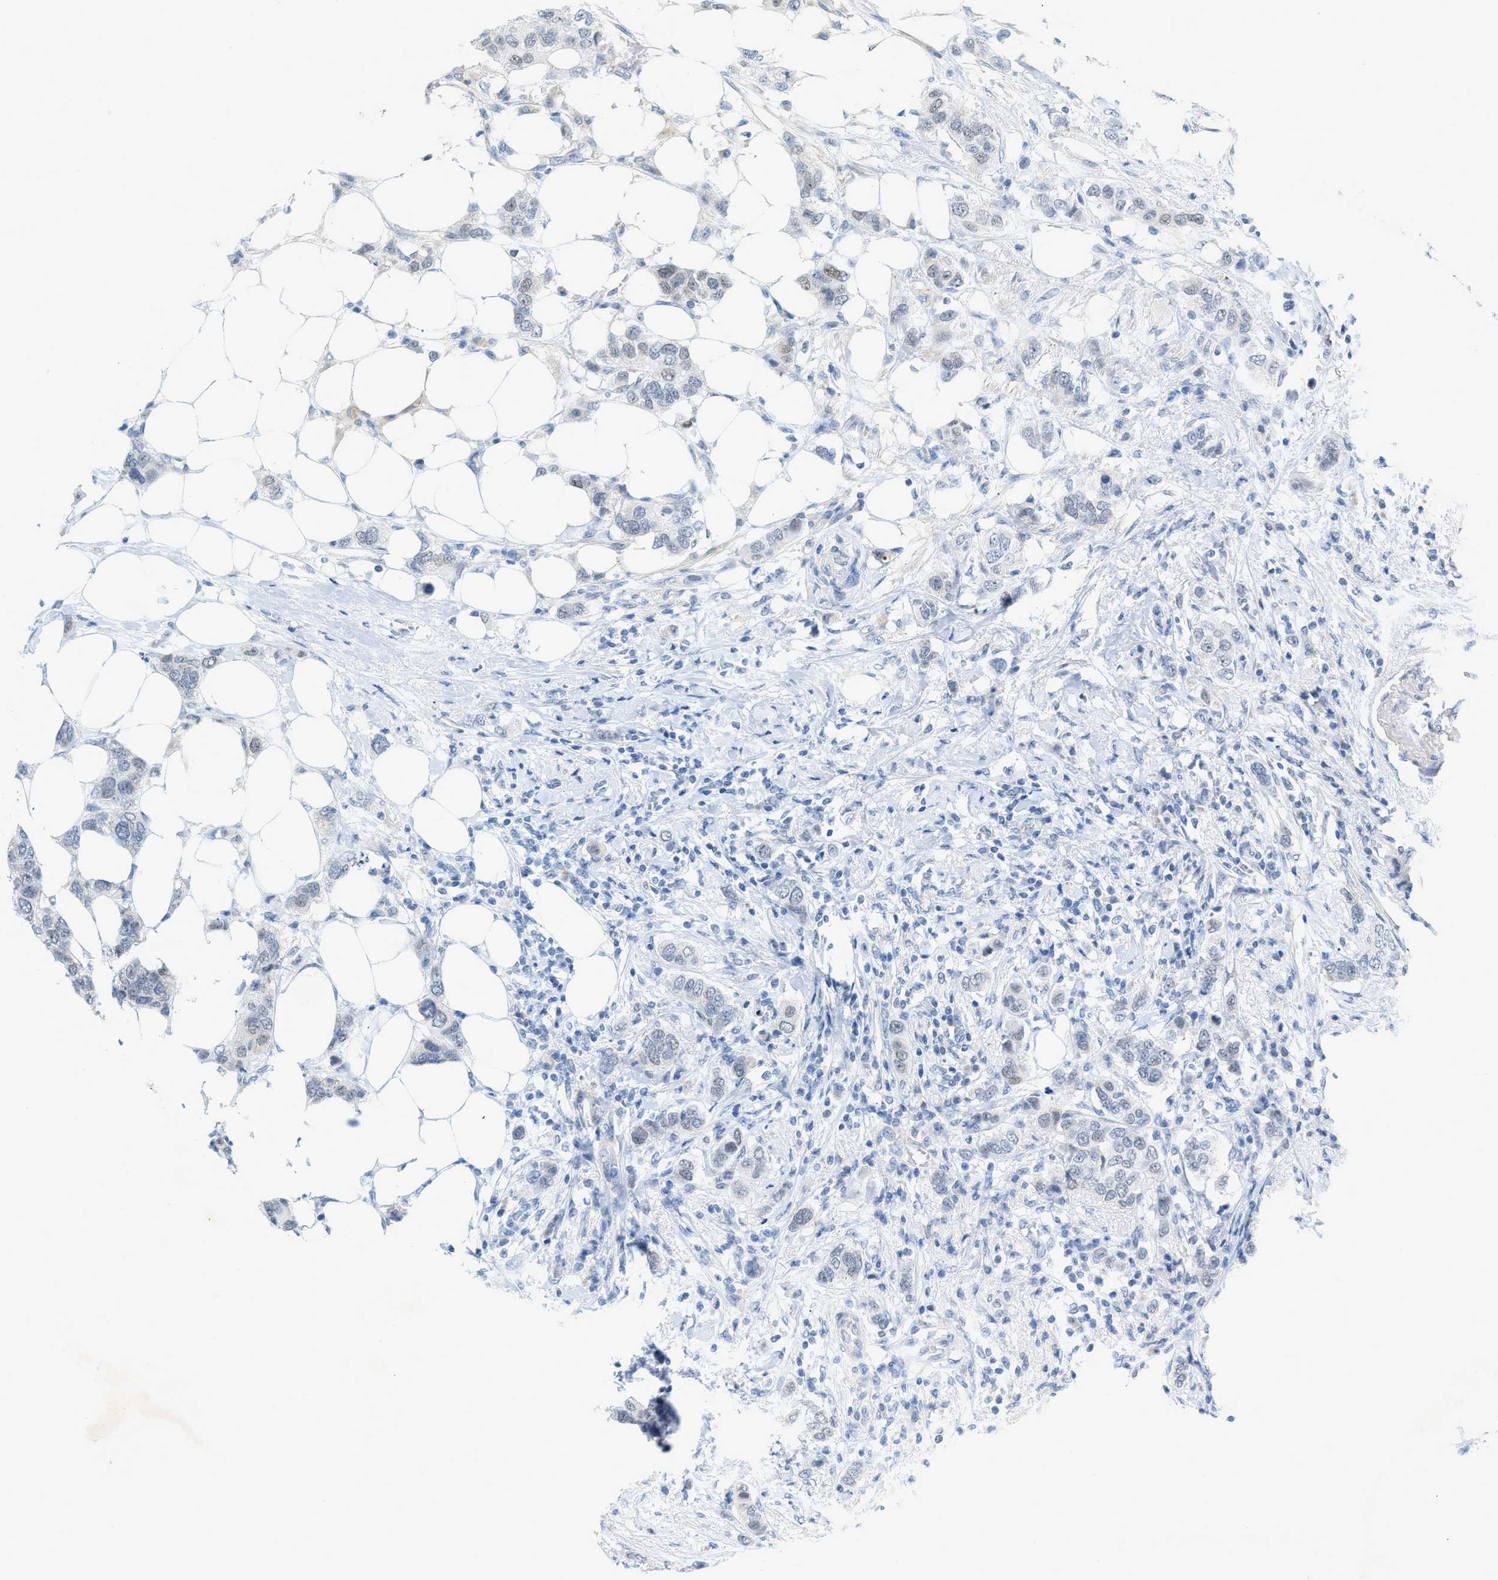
{"staining": {"intensity": "weak", "quantity": "<25%", "location": "nuclear"}, "tissue": "breast cancer", "cell_type": "Tumor cells", "image_type": "cancer", "snomed": [{"axis": "morphology", "description": "Duct carcinoma"}, {"axis": "topography", "description": "Breast"}], "caption": "The micrograph displays no staining of tumor cells in breast cancer. Brightfield microscopy of immunohistochemistry stained with DAB (3,3'-diaminobenzidine) (brown) and hematoxylin (blue), captured at high magnification.", "gene": "HLTF", "patient": {"sex": "female", "age": 50}}